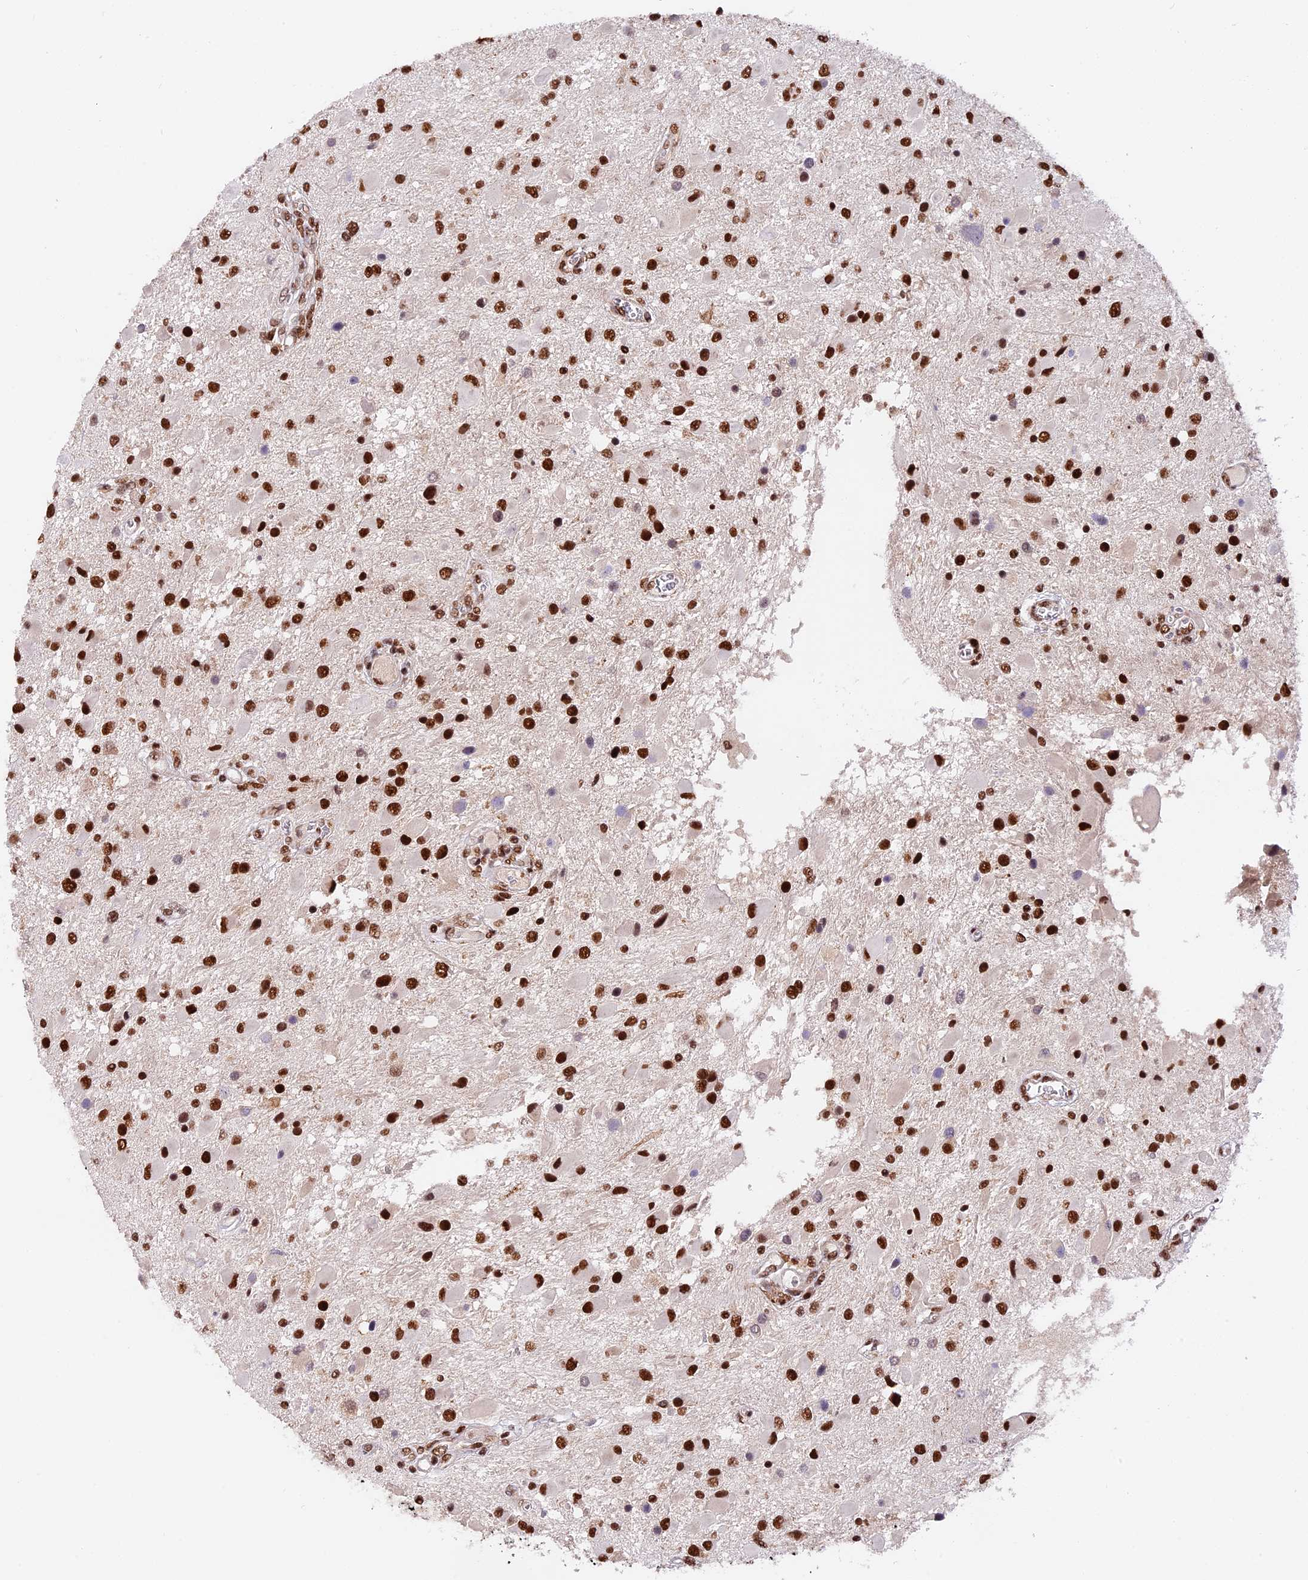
{"staining": {"intensity": "strong", "quantity": ">75%", "location": "nuclear"}, "tissue": "glioma", "cell_type": "Tumor cells", "image_type": "cancer", "snomed": [{"axis": "morphology", "description": "Glioma, malignant, High grade"}, {"axis": "topography", "description": "Brain"}], "caption": "This is an image of immunohistochemistry staining of glioma, which shows strong expression in the nuclear of tumor cells.", "gene": "RAMAC", "patient": {"sex": "male", "age": 53}}